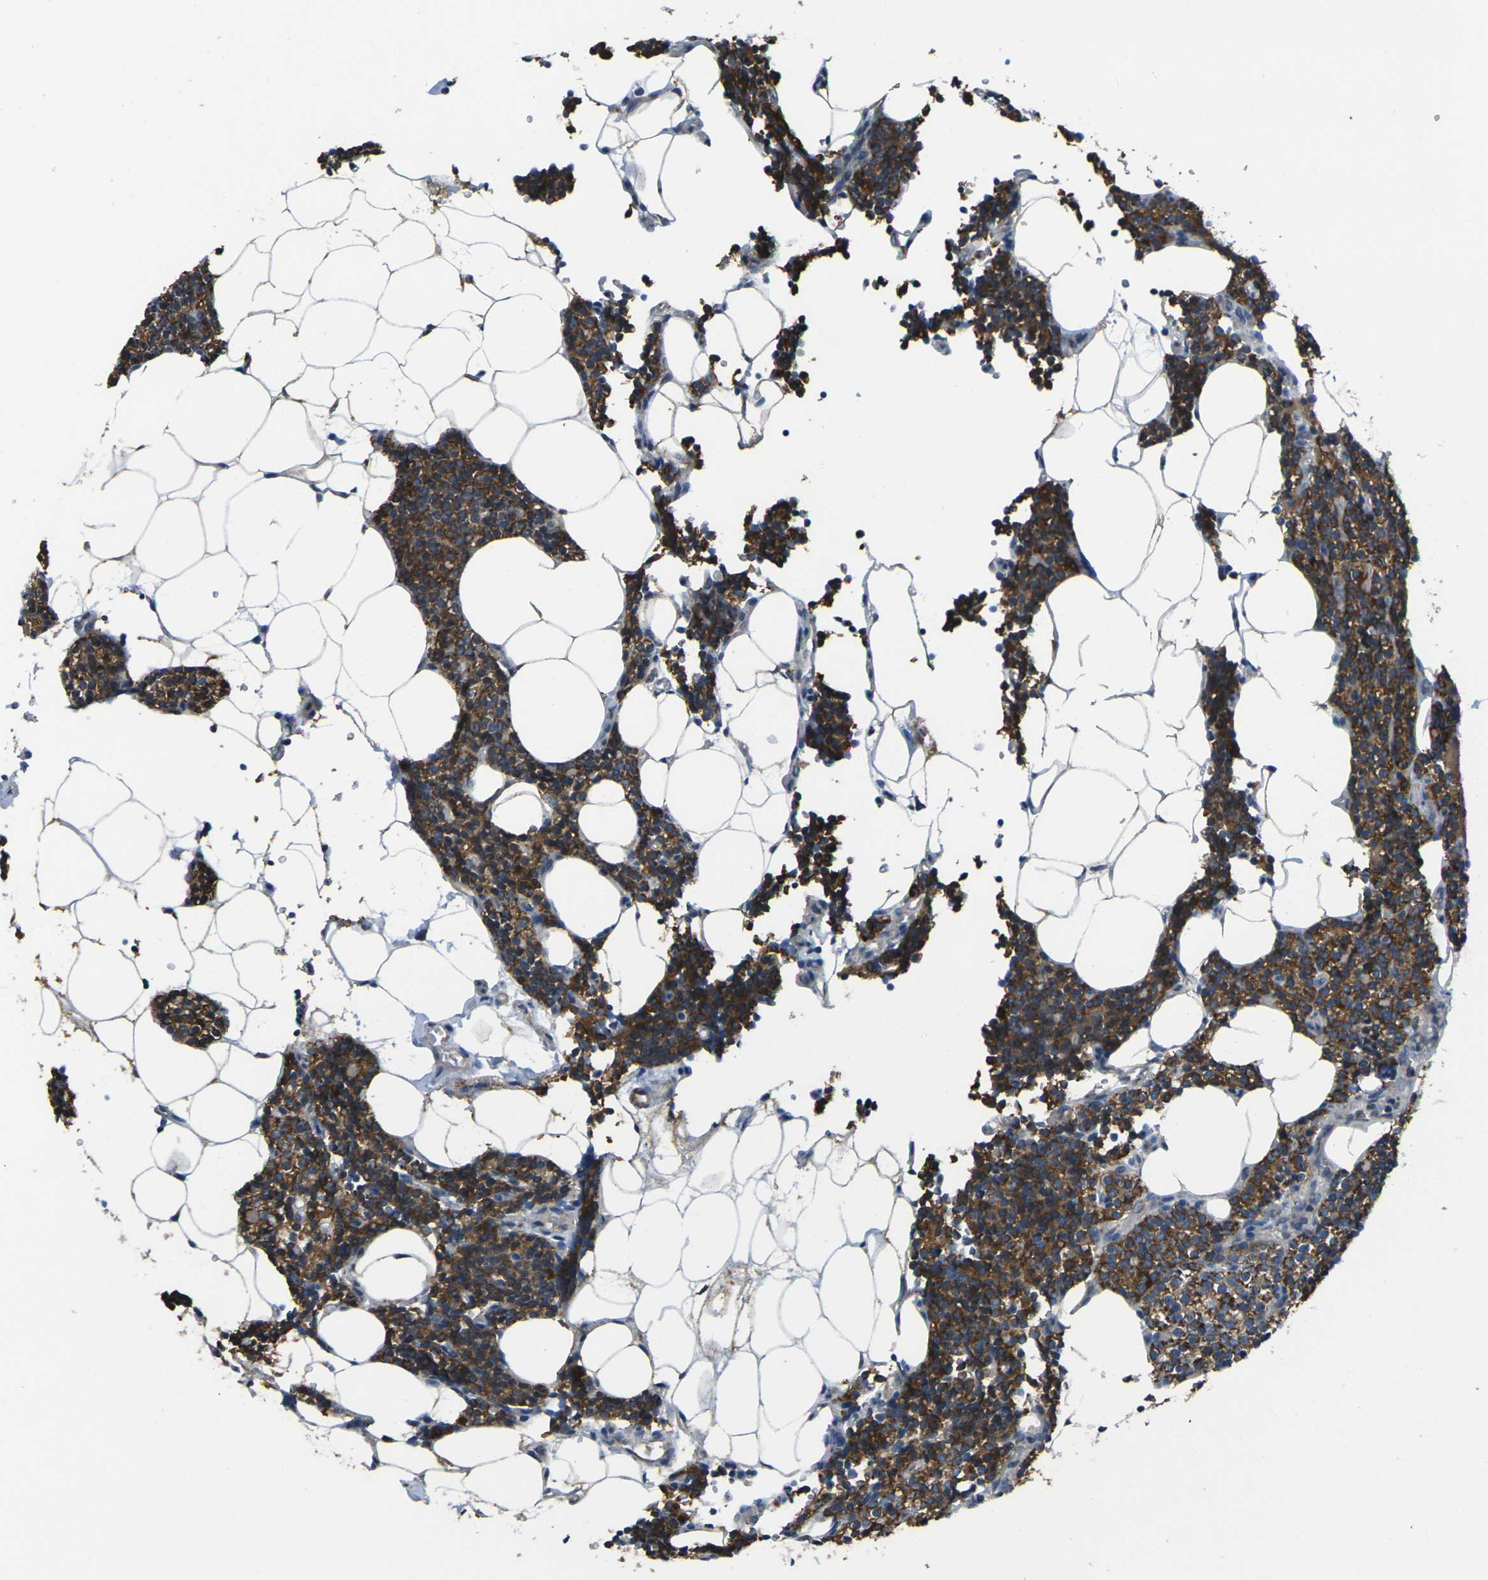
{"staining": {"intensity": "strong", "quantity": ">75%", "location": "cytoplasmic/membranous"}, "tissue": "parathyroid gland", "cell_type": "Glandular cells", "image_type": "normal", "snomed": [{"axis": "morphology", "description": "Normal tissue, NOS"}, {"axis": "morphology", "description": "Adenoma, NOS"}, {"axis": "topography", "description": "Parathyroid gland"}], "caption": "IHC image of benign parathyroid gland stained for a protein (brown), which shows high levels of strong cytoplasmic/membranous staining in approximately >75% of glandular cells.", "gene": "TMEM120B", "patient": {"sex": "female", "age": 70}}